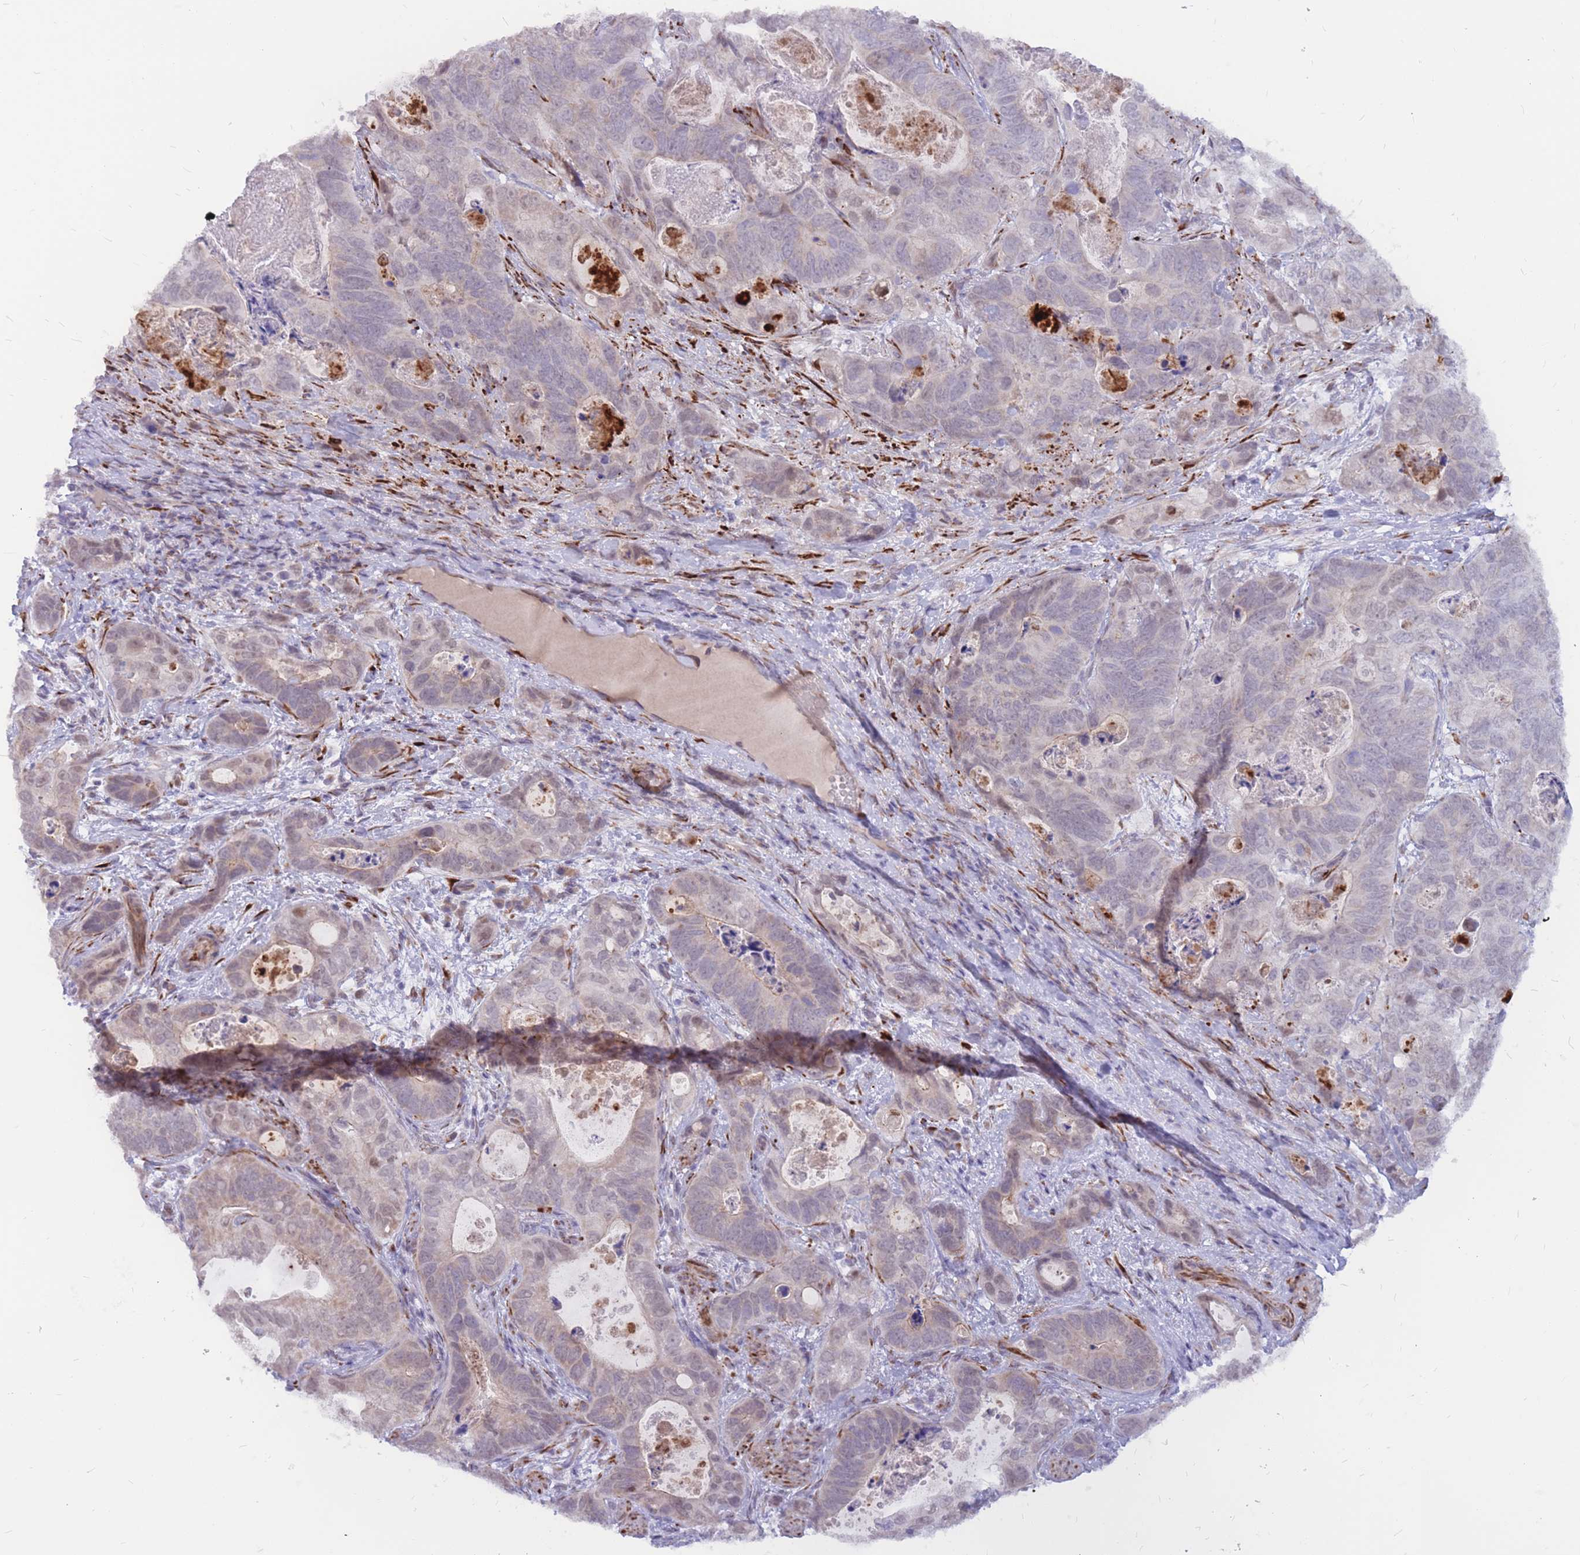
{"staining": {"intensity": "negative", "quantity": "none", "location": "none"}, "tissue": "stomach cancer", "cell_type": "Tumor cells", "image_type": "cancer", "snomed": [{"axis": "morphology", "description": "Normal tissue, NOS"}, {"axis": "morphology", "description": "Adenocarcinoma, NOS"}, {"axis": "topography", "description": "Stomach"}], "caption": "IHC of human adenocarcinoma (stomach) exhibits no positivity in tumor cells. (DAB (3,3'-diaminobenzidine) immunohistochemistry (IHC) visualized using brightfield microscopy, high magnification).", "gene": "ADD2", "patient": {"sex": "female", "age": 89}}